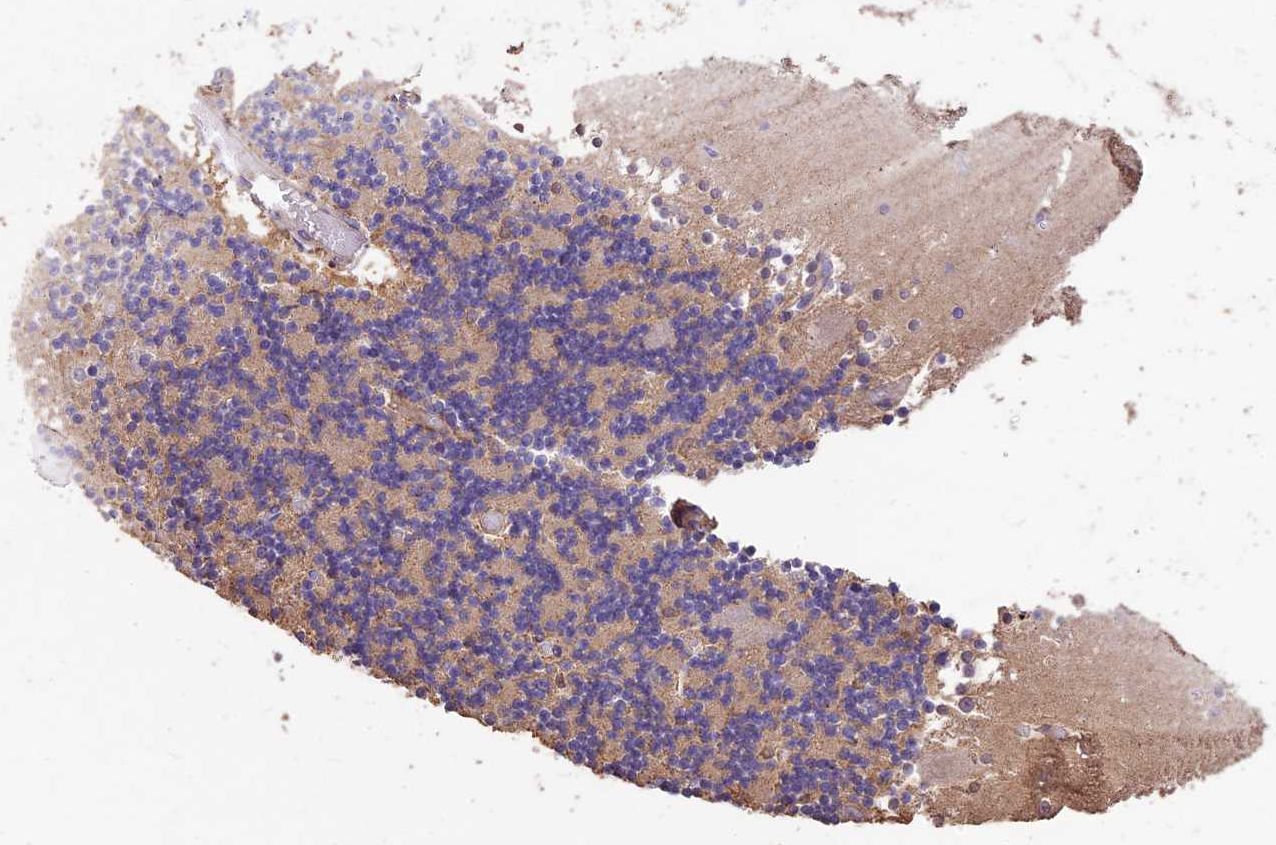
{"staining": {"intensity": "negative", "quantity": "none", "location": "none"}, "tissue": "cerebellum", "cell_type": "Cells in granular layer", "image_type": "normal", "snomed": [{"axis": "morphology", "description": "Normal tissue, NOS"}, {"axis": "topography", "description": "Cerebellum"}], "caption": "Protein analysis of unremarkable cerebellum shows no significant positivity in cells in granular layer.", "gene": "CRLF1", "patient": {"sex": "female", "age": 28}}